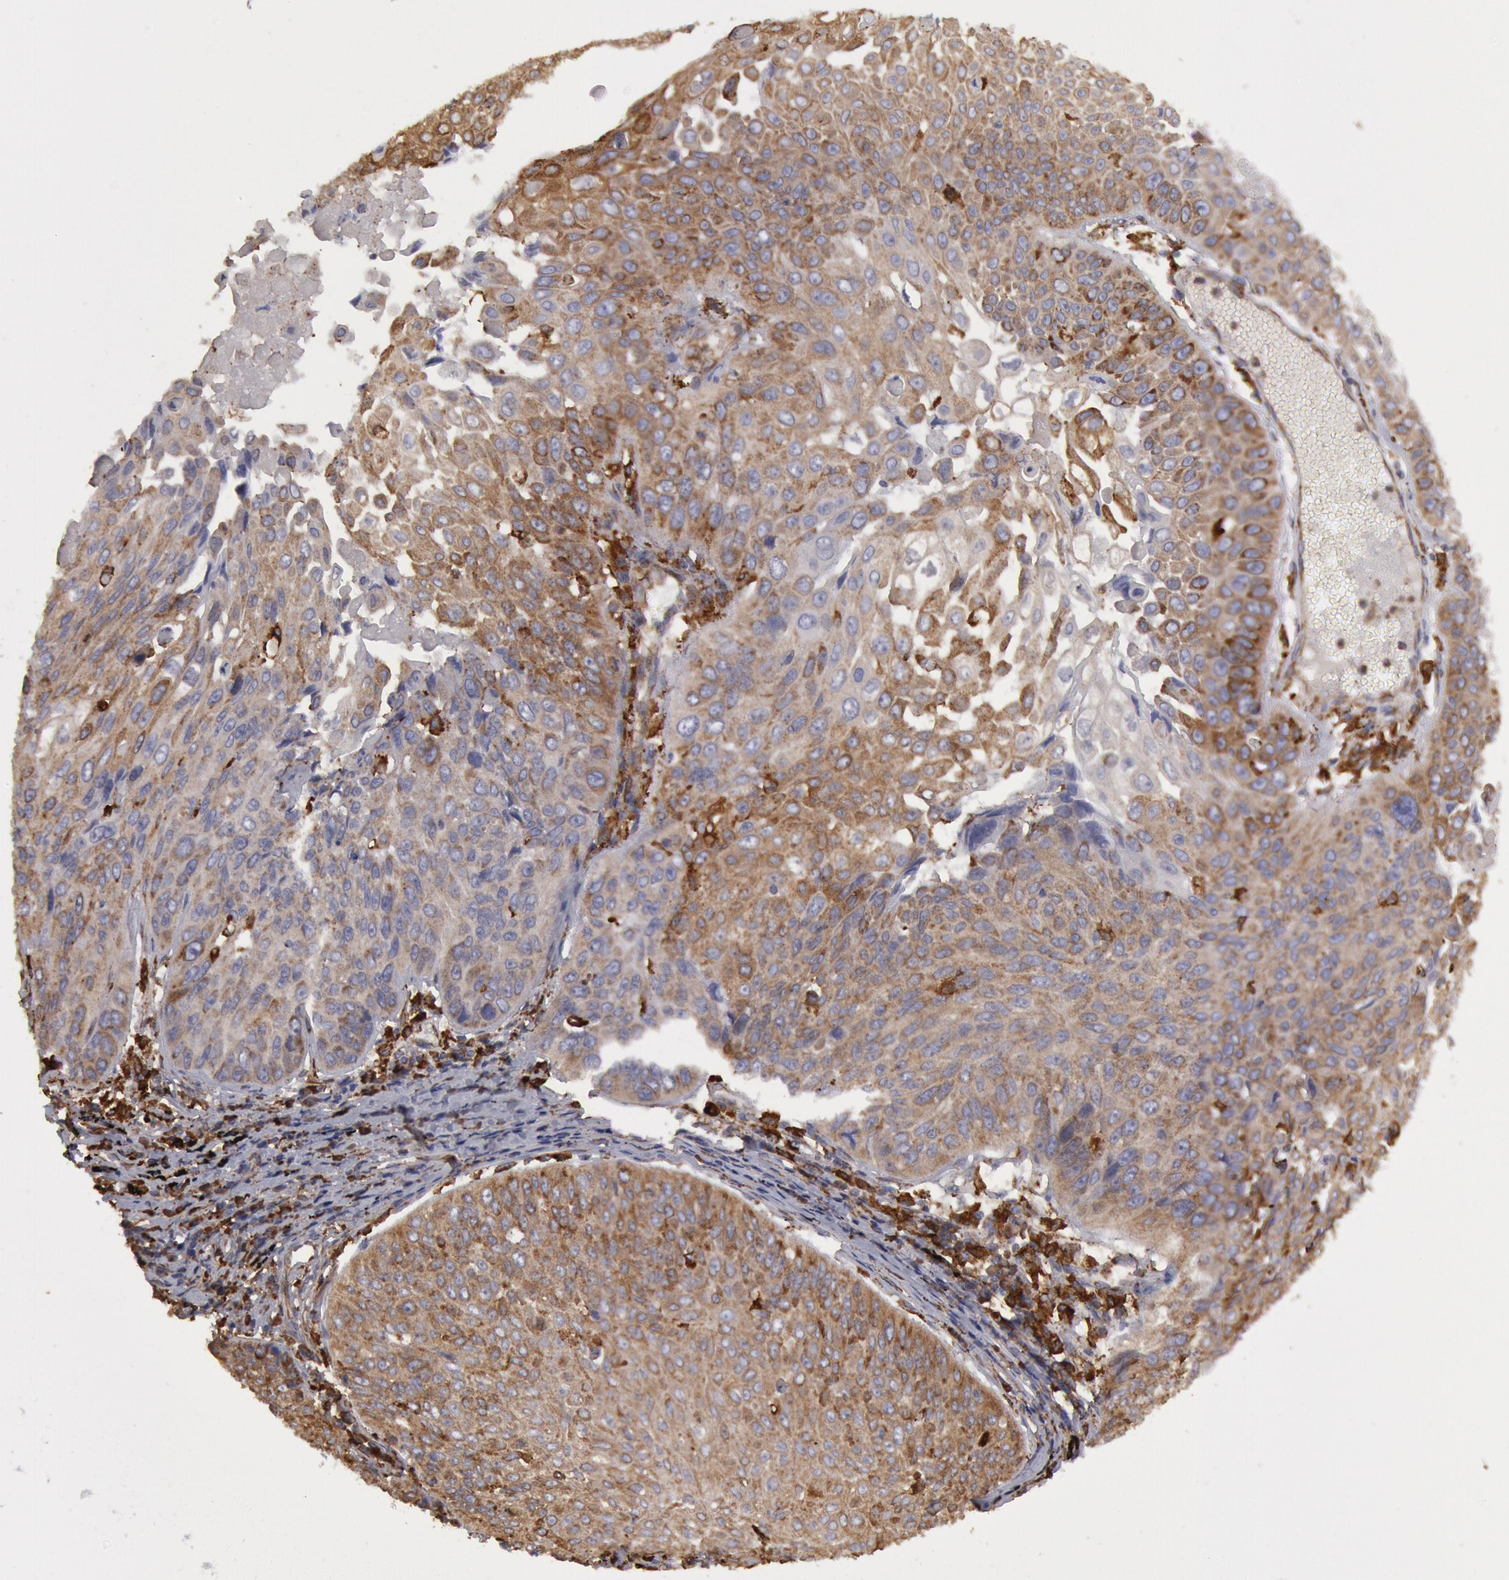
{"staining": {"intensity": "moderate", "quantity": "25%-75%", "location": "cytoplasmic/membranous"}, "tissue": "lung cancer", "cell_type": "Tumor cells", "image_type": "cancer", "snomed": [{"axis": "morphology", "description": "Adenocarcinoma, NOS"}, {"axis": "topography", "description": "Lung"}], "caption": "Protein expression by IHC reveals moderate cytoplasmic/membranous staining in approximately 25%-75% of tumor cells in lung adenocarcinoma.", "gene": "ERP44", "patient": {"sex": "male", "age": 60}}